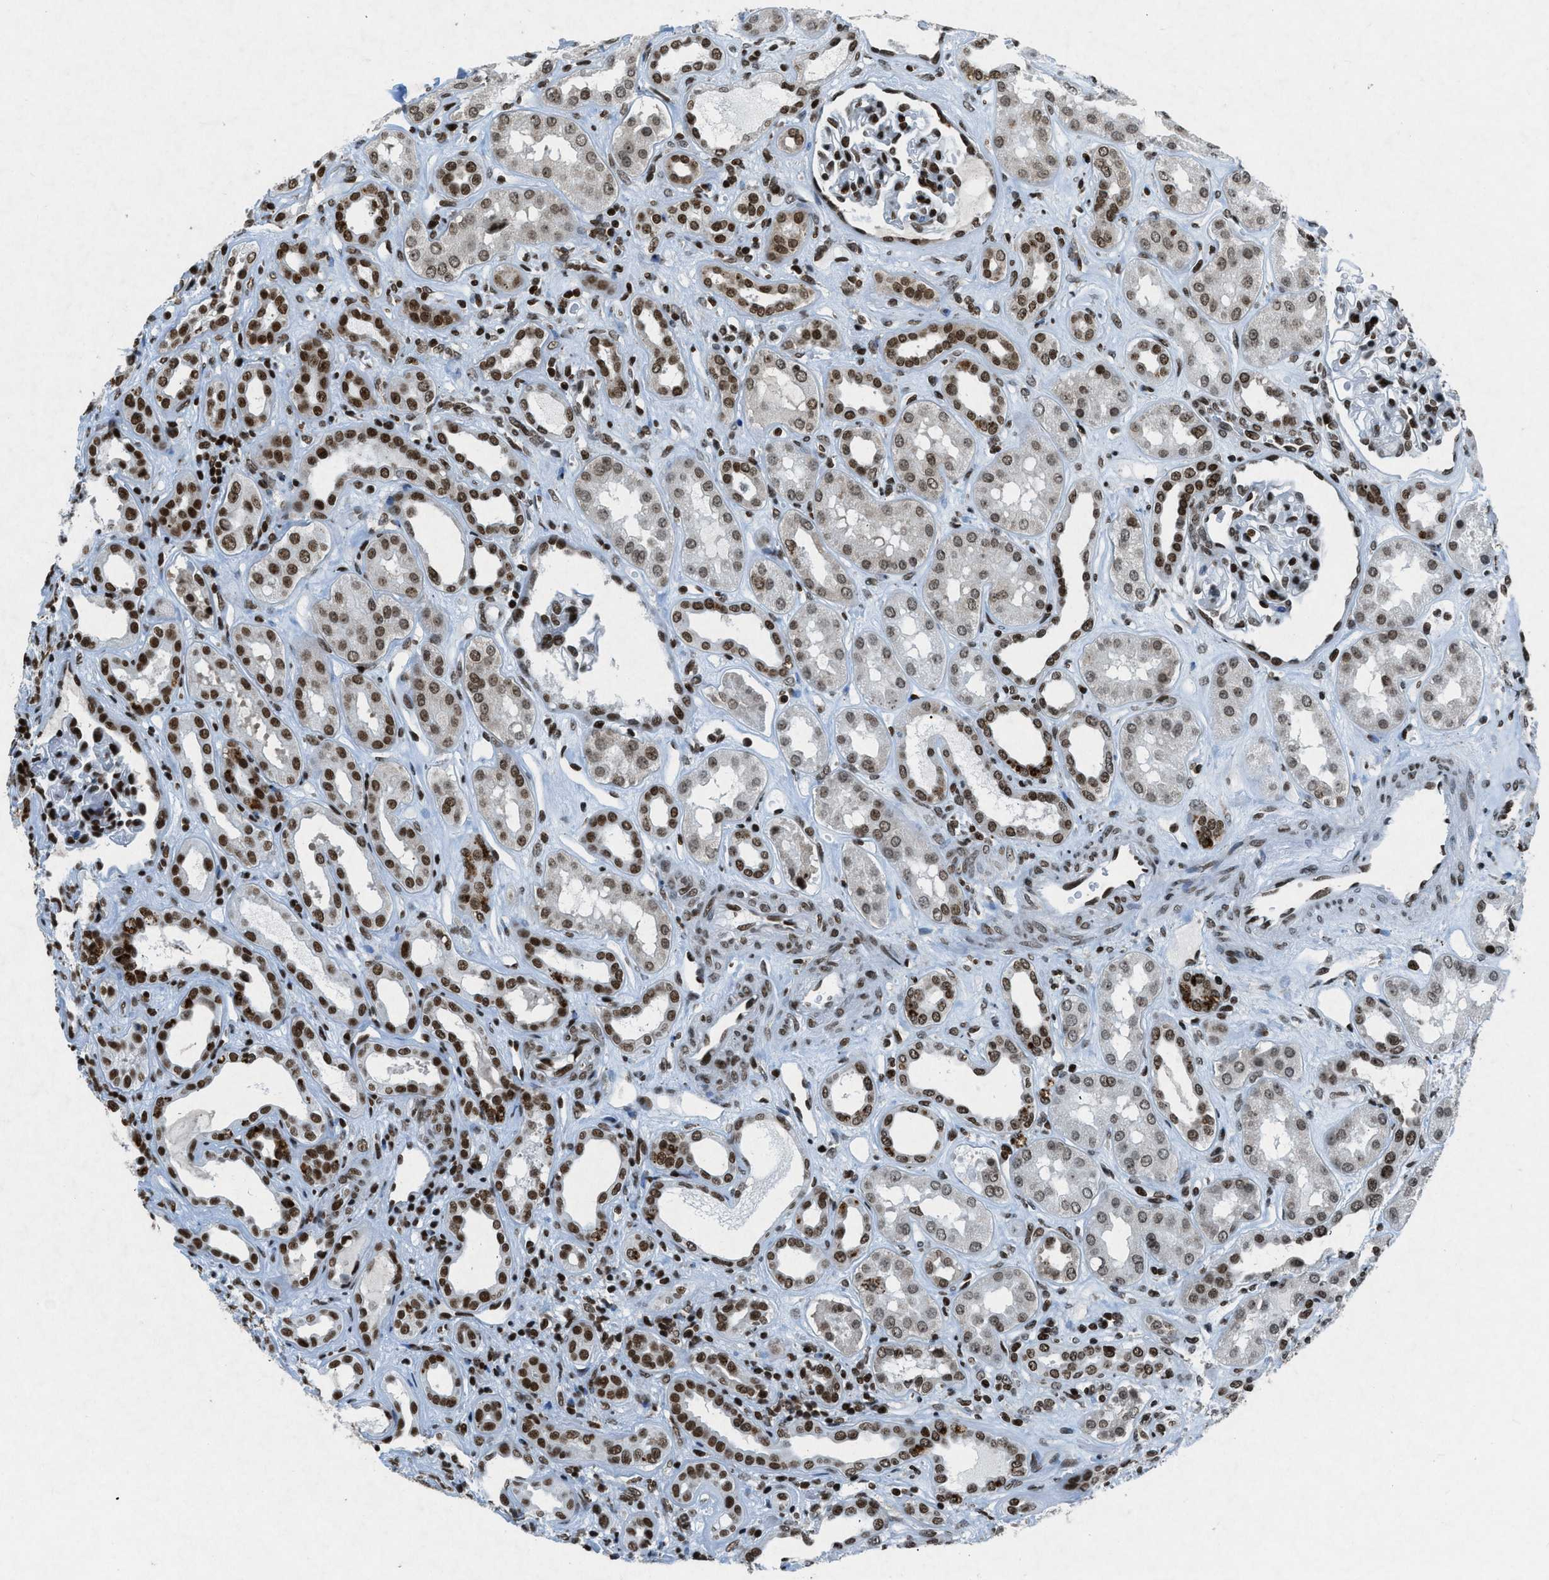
{"staining": {"intensity": "strong", "quantity": ">75%", "location": "nuclear"}, "tissue": "kidney", "cell_type": "Cells in glomeruli", "image_type": "normal", "snomed": [{"axis": "morphology", "description": "Normal tissue, NOS"}, {"axis": "topography", "description": "Kidney"}], "caption": "The image demonstrates staining of unremarkable kidney, revealing strong nuclear protein positivity (brown color) within cells in glomeruli.", "gene": "NXF1", "patient": {"sex": "male", "age": 59}}